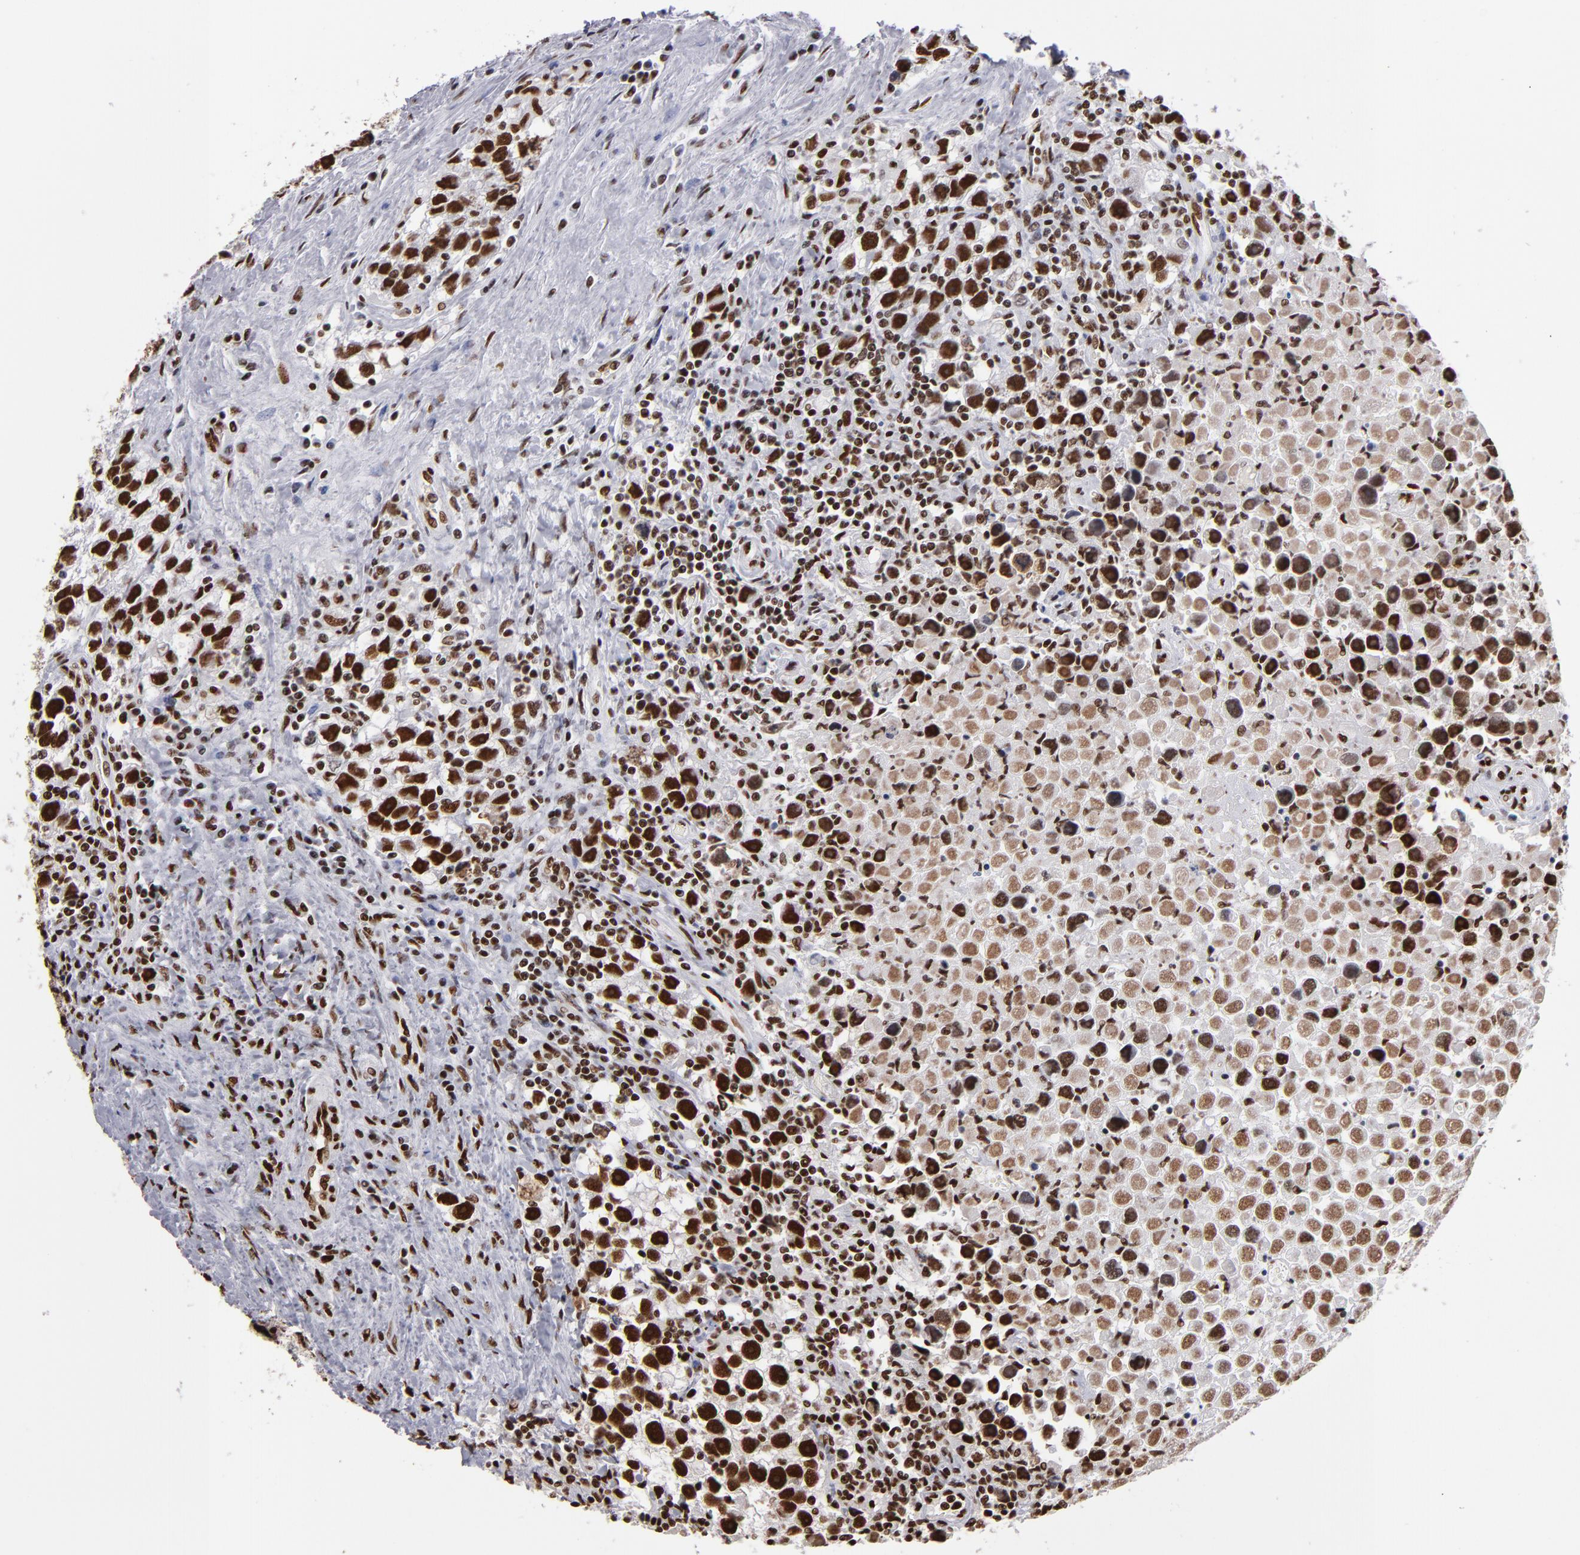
{"staining": {"intensity": "strong", "quantity": ">75%", "location": "nuclear"}, "tissue": "testis cancer", "cell_type": "Tumor cells", "image_type": "cancer", "snomed": [{"axis": "morphology", "description": "Seminoma, NOS"}, {"axis": "topography", "description": "Testis"}], "caption": "This is a histology image of IHC staining of testis cancer (seminoma), which shows strong staining in the nuclear of tumor cells.", "gene": "MRE11", "patient": {"sex": "male", "age": 43}}